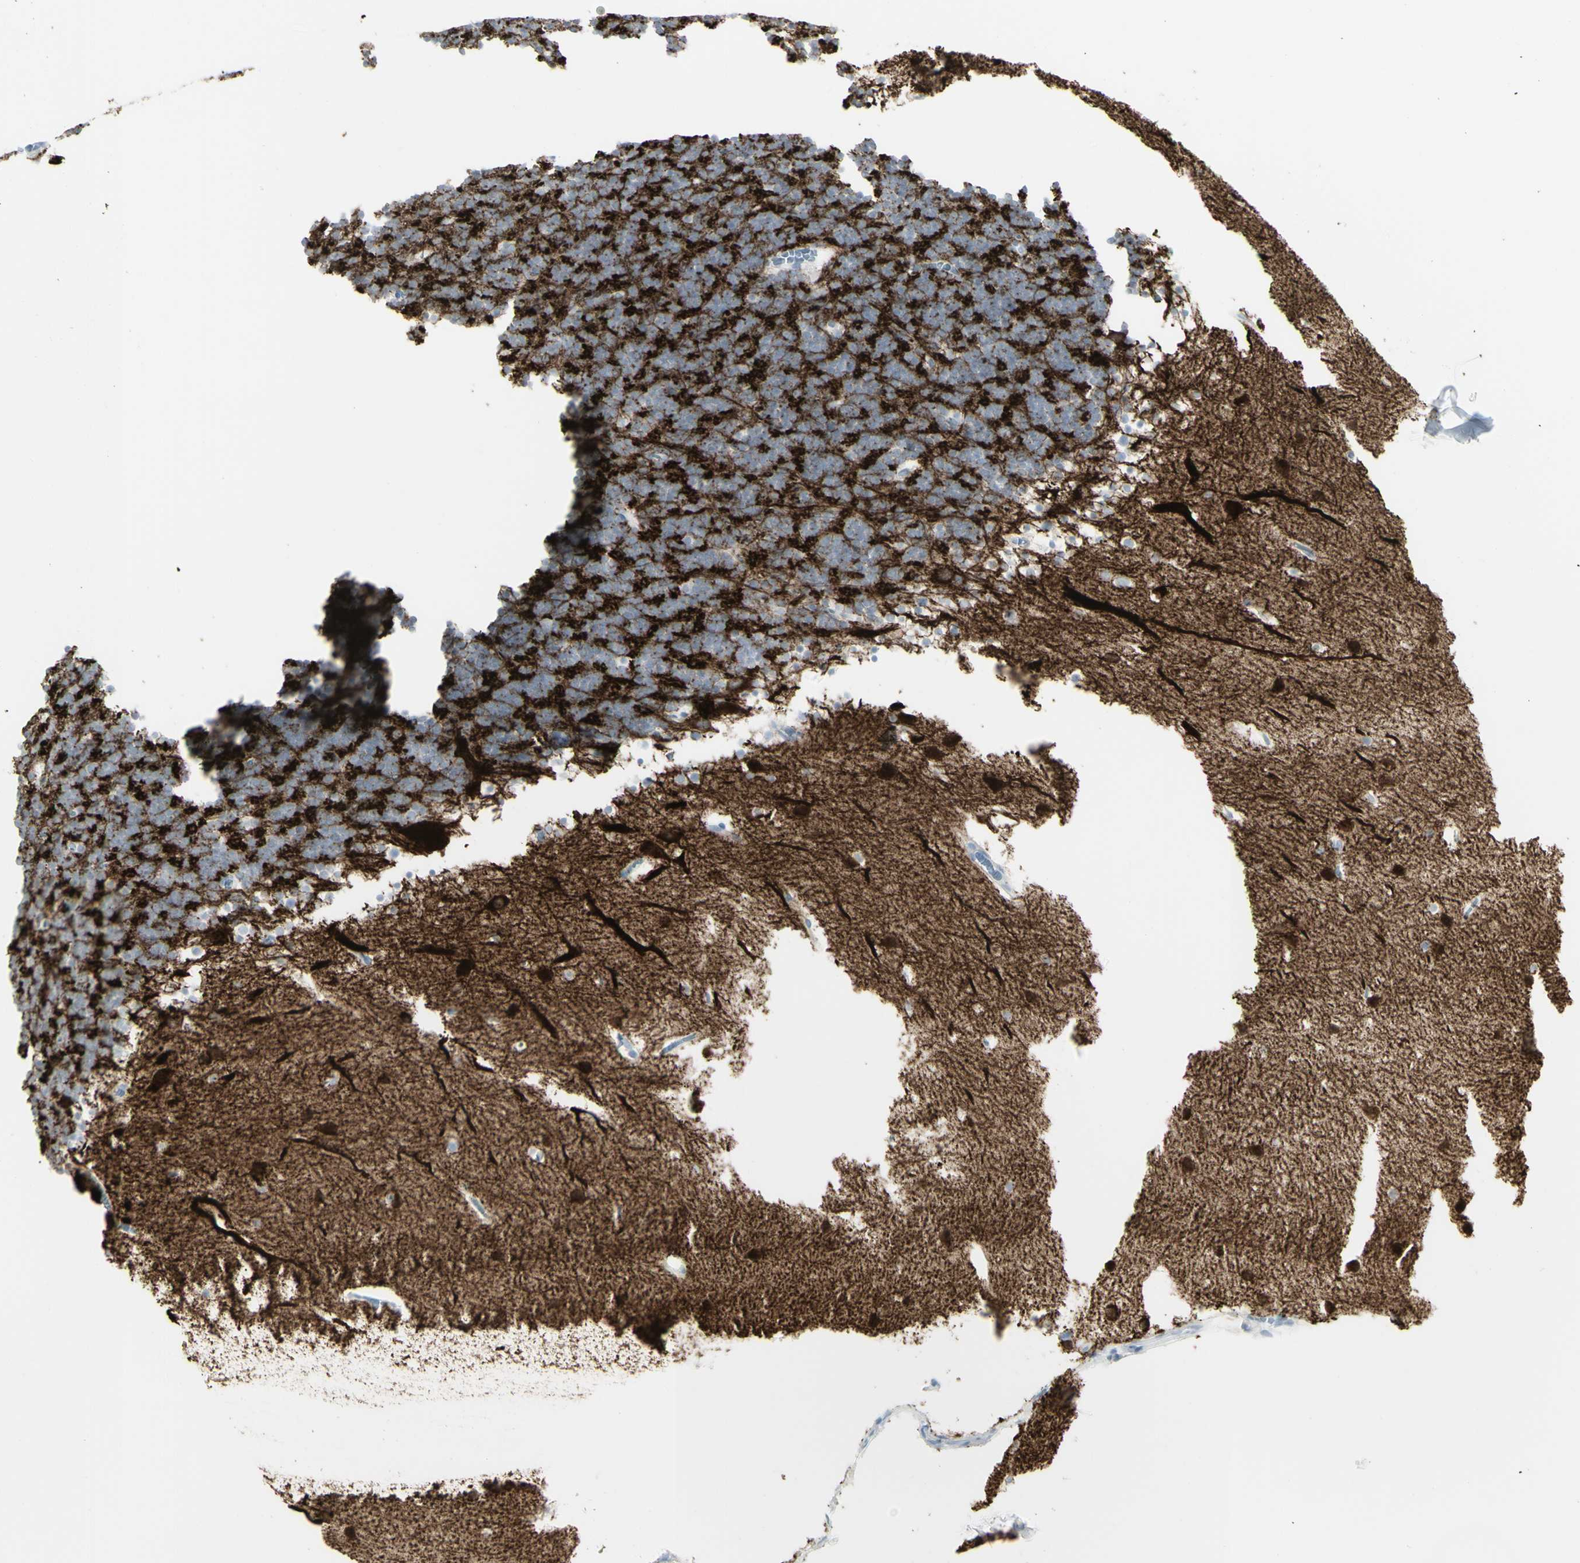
{"staining": {"intensity": "negative", "quantity": "none", "location": "none"}, "tissue": "cerebellum", "cell_type": "Cells in granular layer", "image_type": "normal", "snomed": [{"axis": "morphology", "description": "Normal tissue, NOS"}, {"axis": "topography", "description": "Cerebellum"}], "caption": "Benign cerebellum was stained to show a protein in brown. There is no significant staining in cells in granular layer. The staining was performed using DAB (3,3'-diaminobenzidine) to visualize the protein expression in brown, while the nuclei were stained in blue with hematoxylin (Magnification: 20x).", "gene": "ENSG00000198211", "patient": {"sex": "male", "age": 45}}